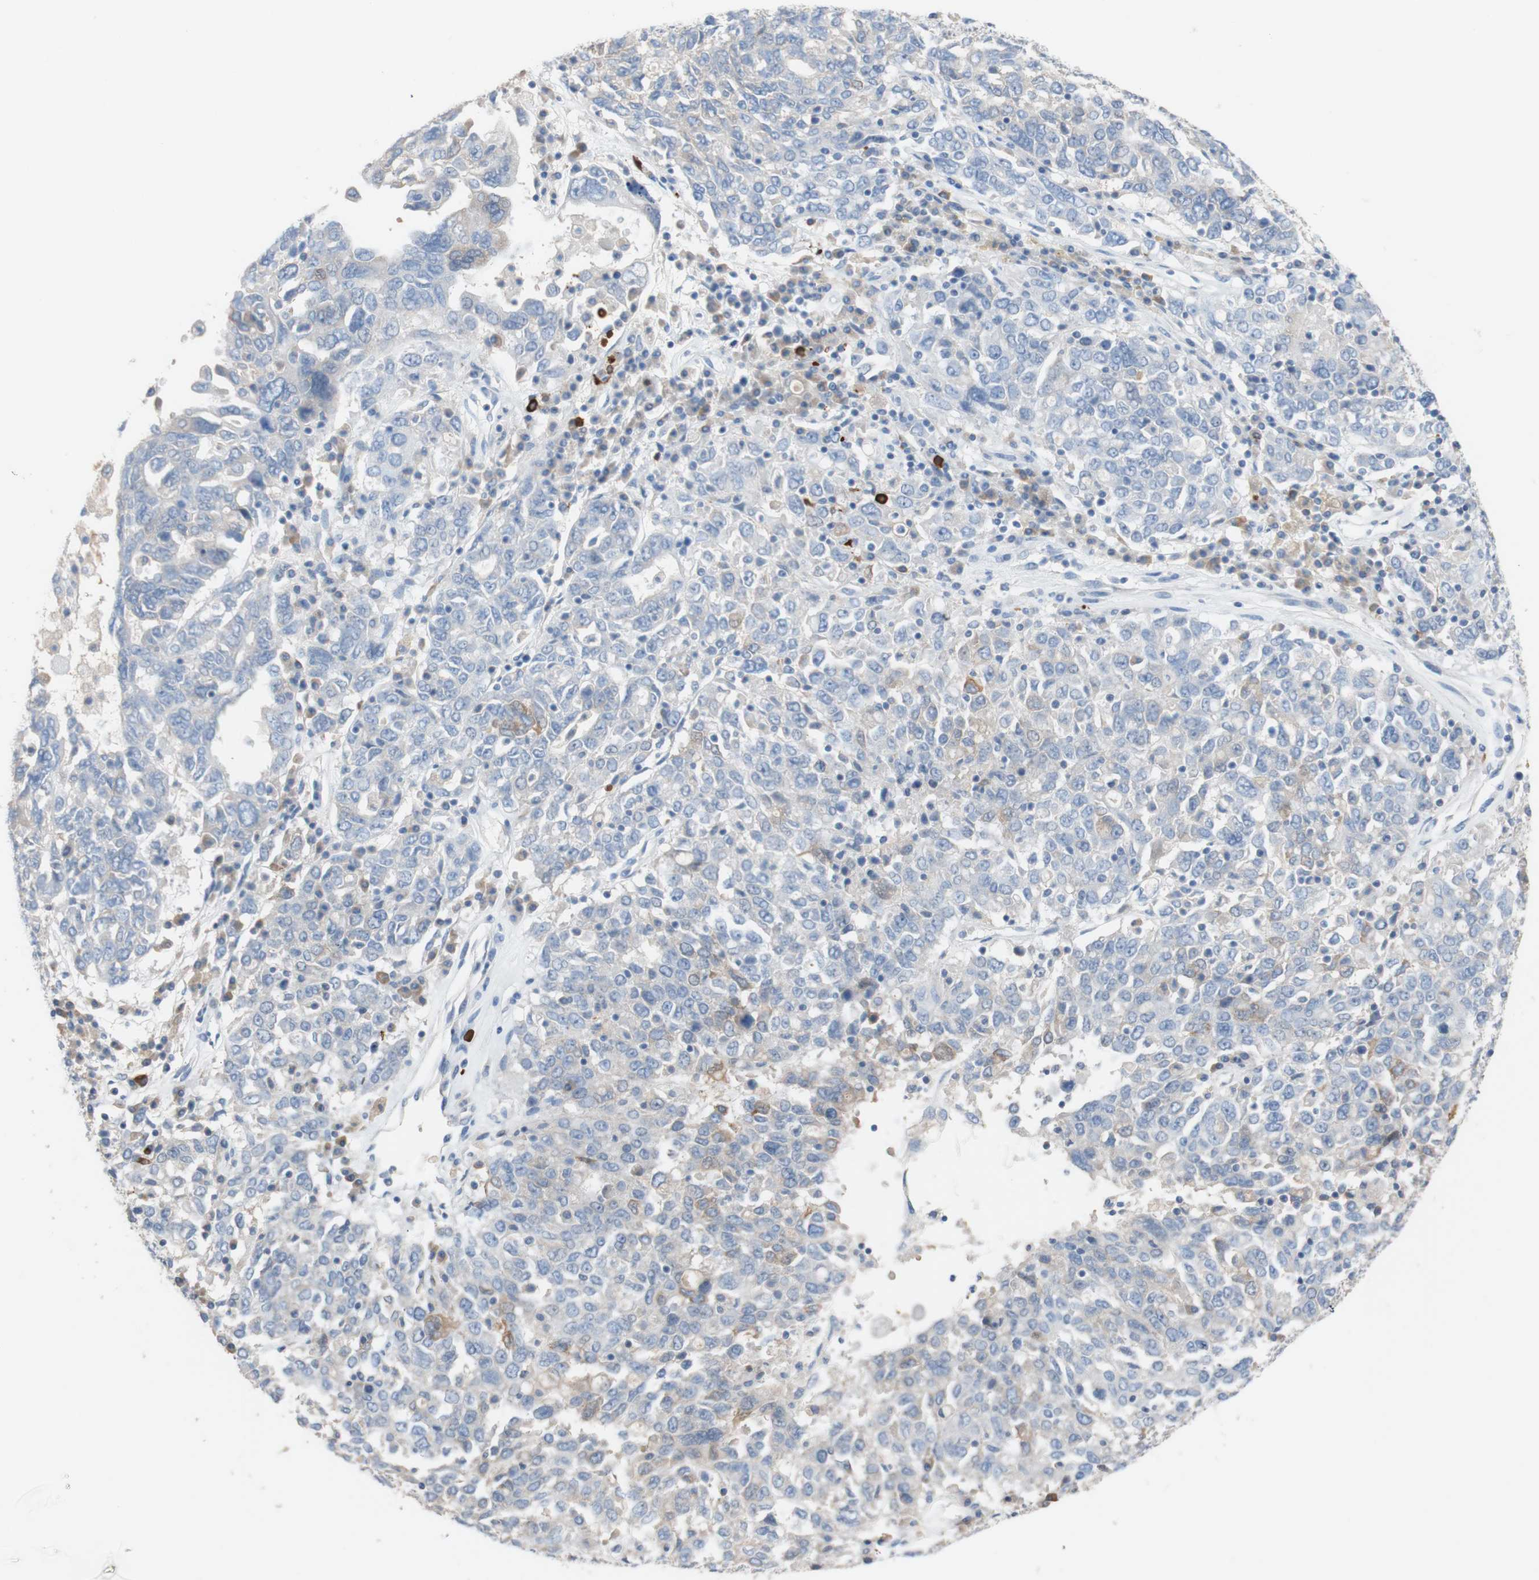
{"staining": {"intensity": "moderate", "quantity": "<25%", "location": "cytoplasmic/membranous"}, "tissue": "ovarian cancer", "cell_type": "Tumor cells", "image_type": "cancer", "snomed": [{"axis": "morphology", "description": "Carcinoma, endometroid"}, {"axis": "topography", "description": "Ovary"}], "caption": "This is an image of immunohistochemistry staining of ovarian cancer, which shows moderate expression in the cytoplasmic/membranous of tumor cells.", "gene": "PACSIN1", "patient": {"sex": "female", "age": 62}}